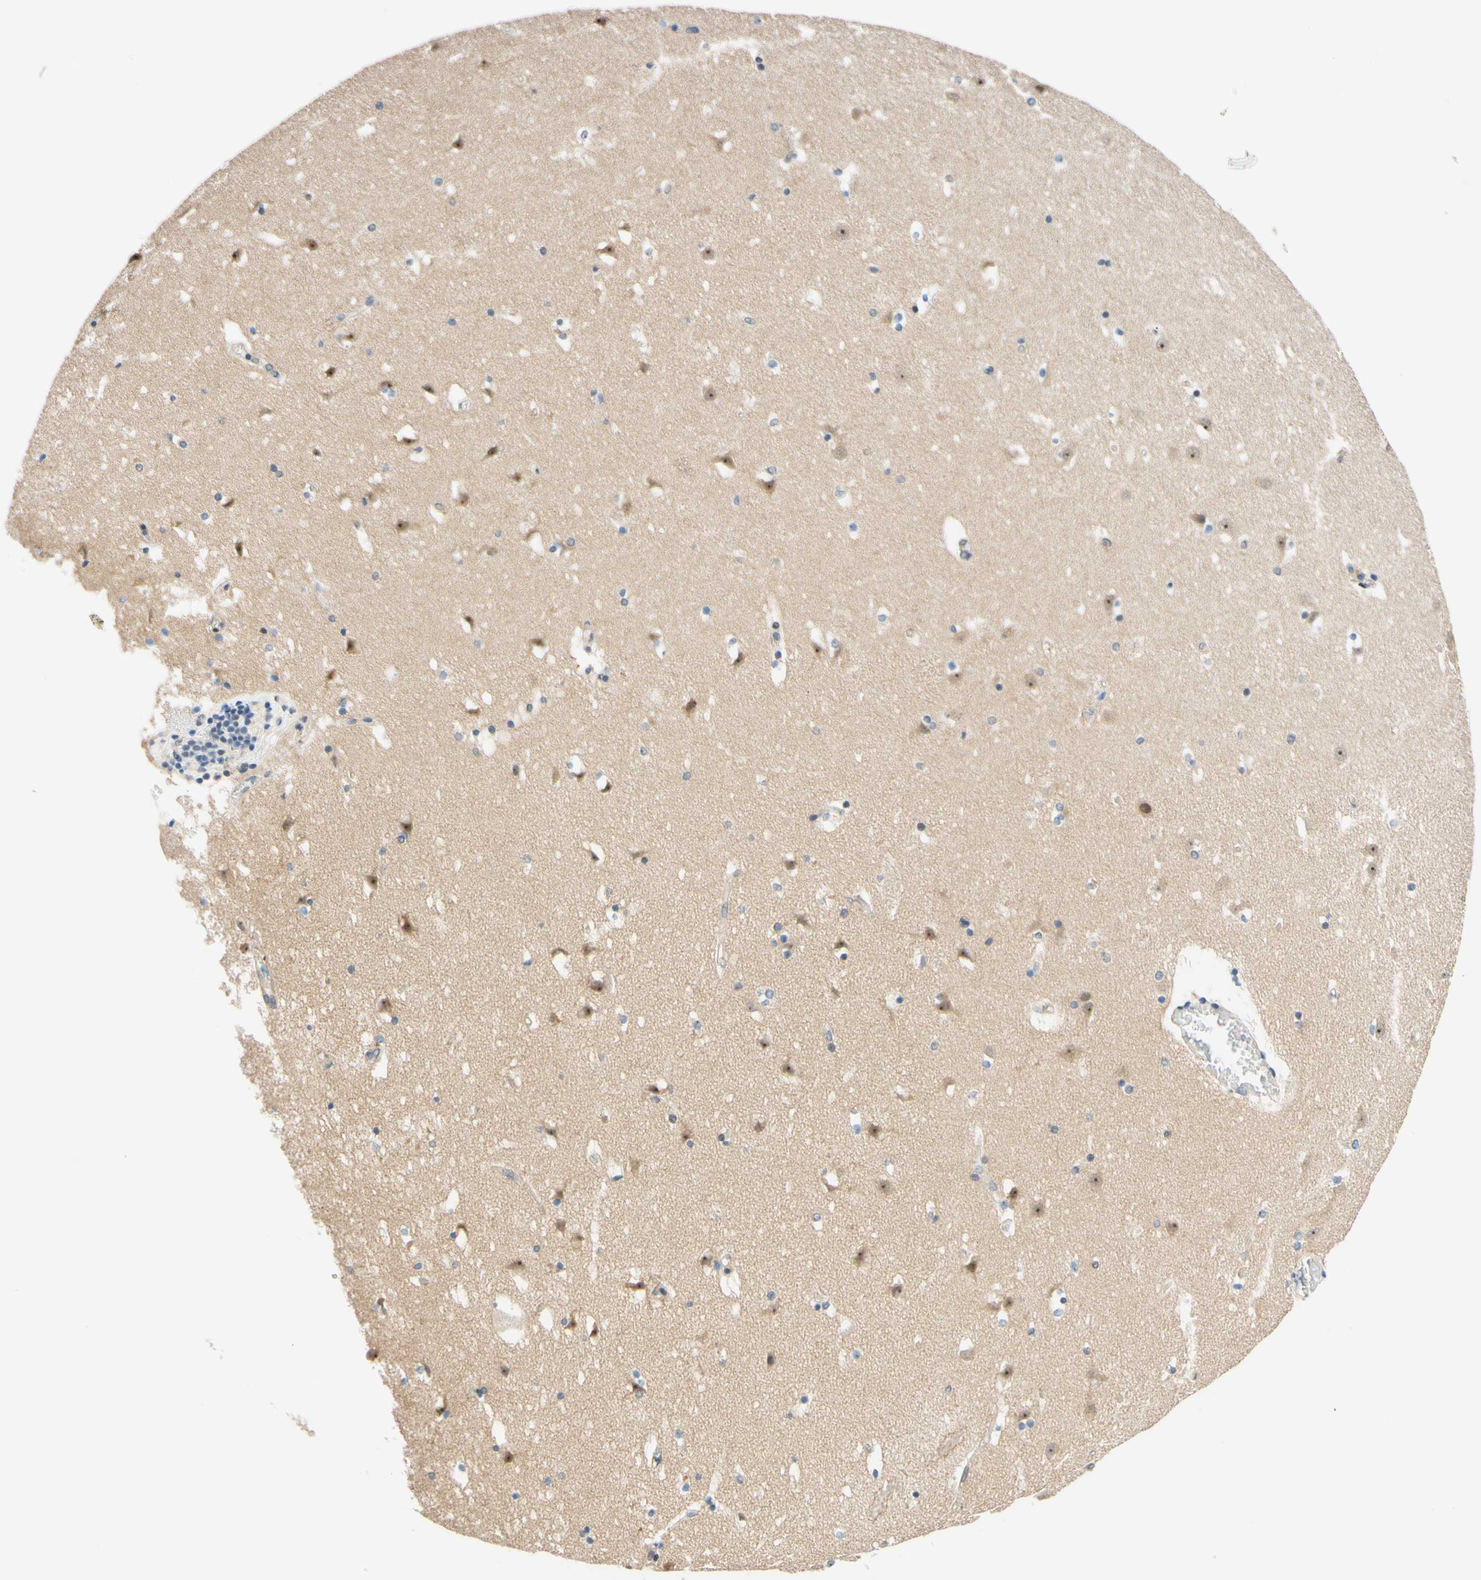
{"staining": {"intensity": "weak", "quantity": "<25%", "location": "nuclear"}, "tissue": "caudate", "cell_type": "Glial cells", "image_type": "normal", "snomed": [{"axis": "morphology", "description": "Normal tissue, NOS"}, {"axis": "topography", "description": "Lateral ventricle wall"}], "caption": "Caudate was stained to show a protein in brown. There is no significant positivity in glial cells.", "gene": "C2CD2L", "patient": {"sex": "male", "age": 45}}